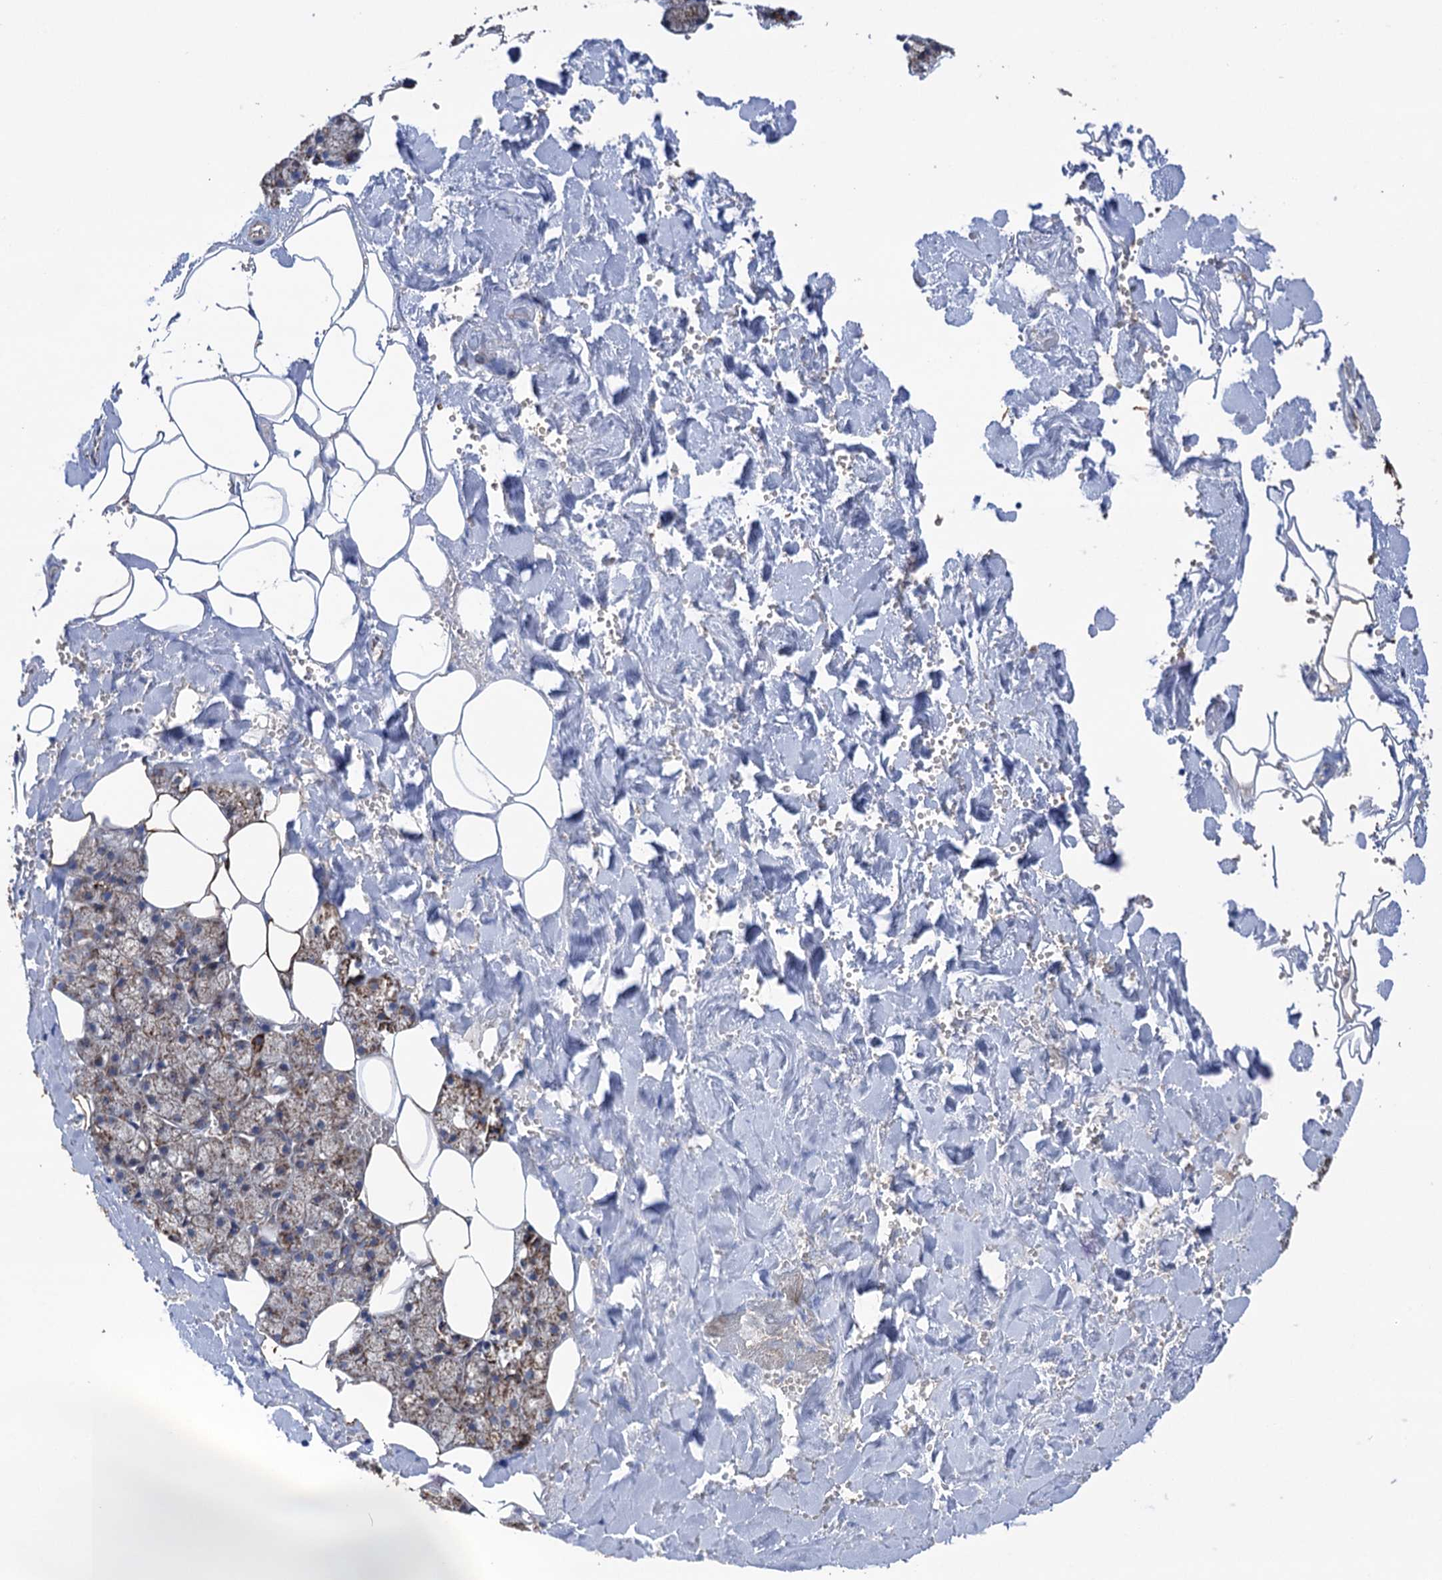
{"staining": {"intensity": "moderate", "quantity": "25%-75%", "location": "cytoplasmic/membranous"}, "tissue": "salivary gland", "cell_type": "Glandular cells", "image_type": "normal", "snomed": [{"axis": "morphology", "description": "Normal tissue, NOS"}, {"axis": "topography", "description": "Salivary gland"}], "caption": "Protein expression analysis of benign salivary gland exhibits moderate cytoplasmic/membranous expression in about 25%-75% of glandular cells. Nuclei are stained in blue.", "gene": "SUCLA2", "patient": {"sex": "male", "age": 62}}